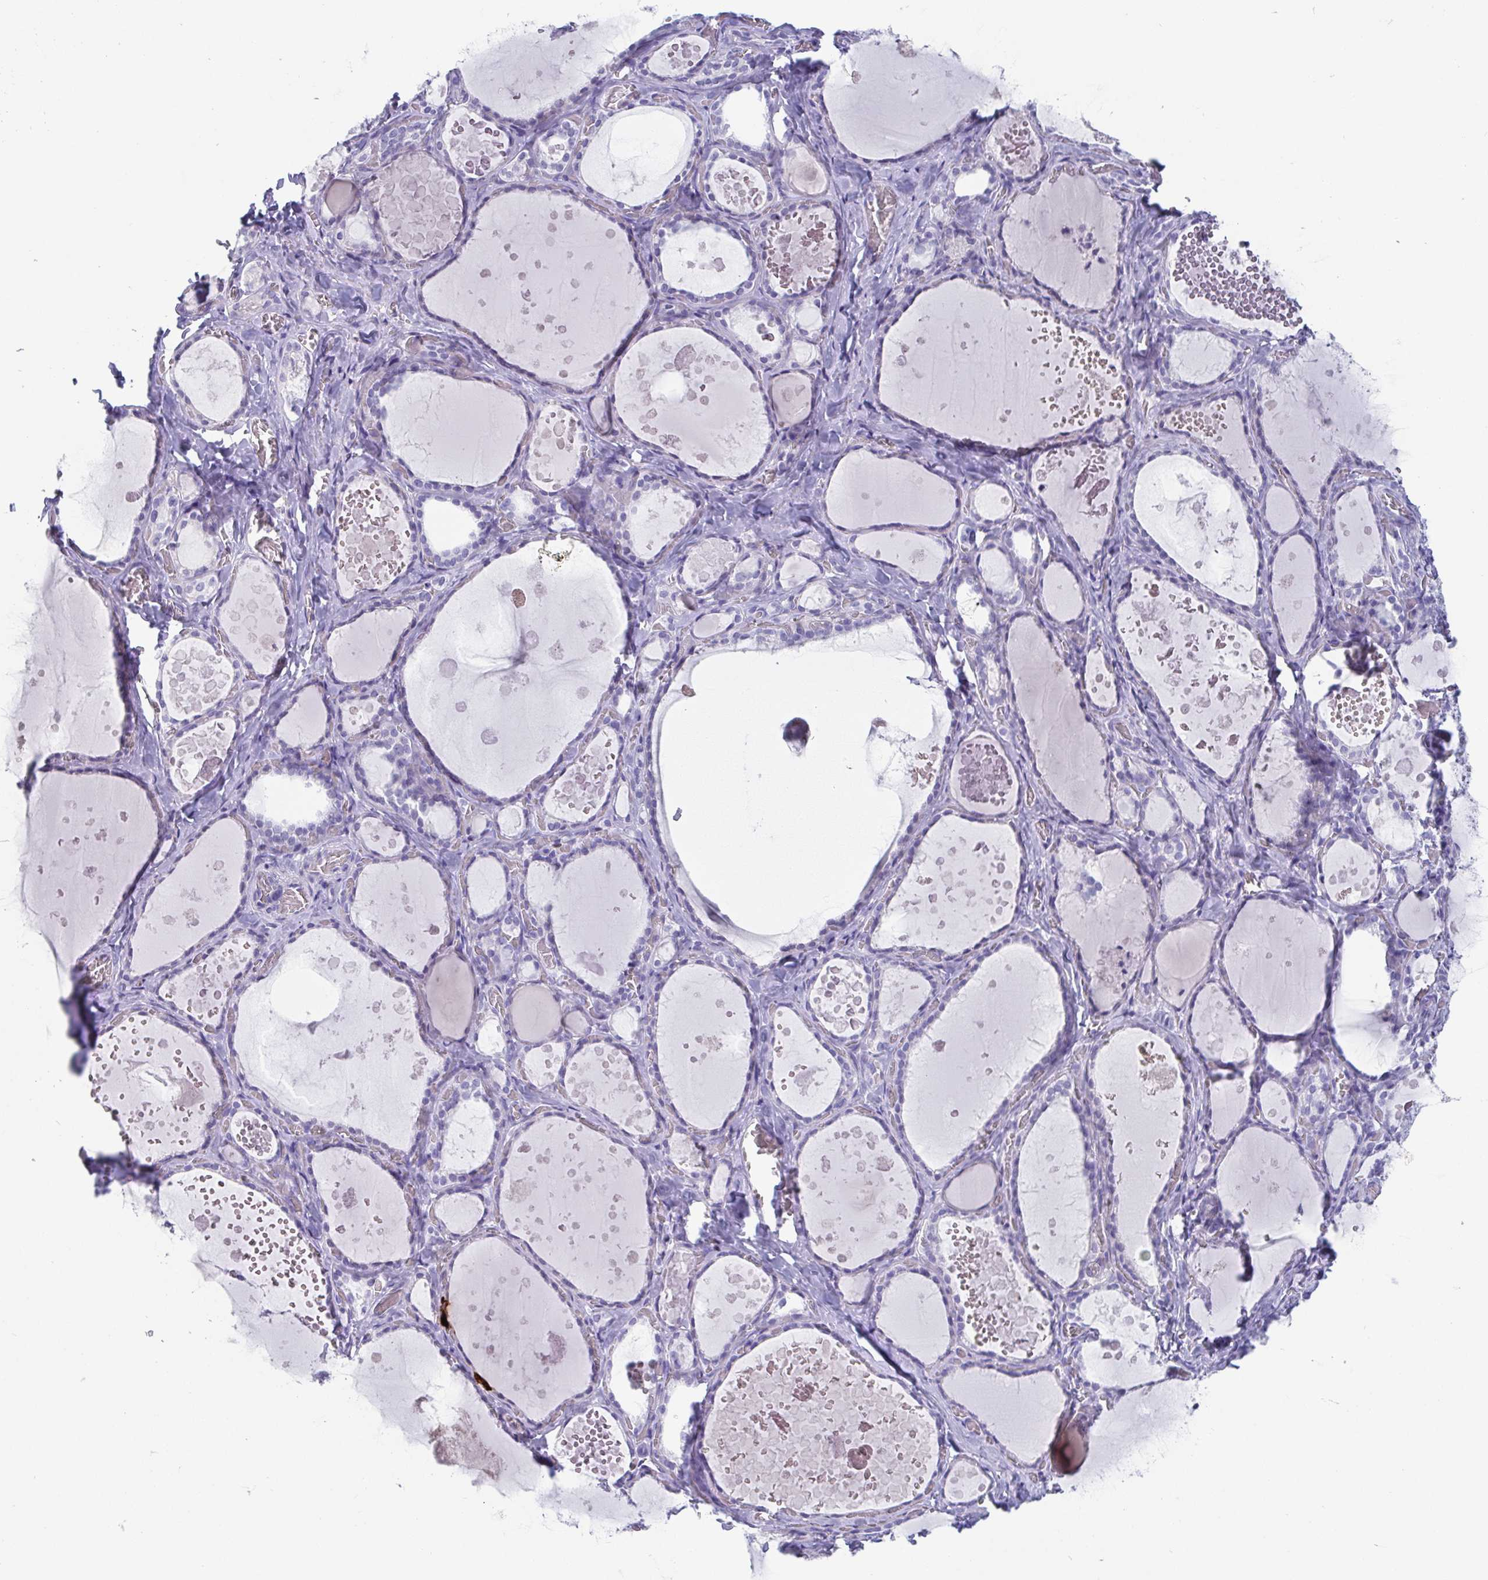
{"staining": {"intensity": "negative", "quantity": "none", "location": "none"}, "tissue": "thyroid gland", "cell_type": "Glandular cells", "image_type": "normal", "snomed": [{"axis": "morphology", "description": "Normal tissue, NOS"}, {"axis": "topography", "description": "Thyroid gland"}], "caption": "This is an immunohistochemistry (IHC) micrograph of unremarkable human thyroid gland. There is no positivity in glandular cells.", "gene": "SCGN", "patient": {"sex": "female", "age": 56}}